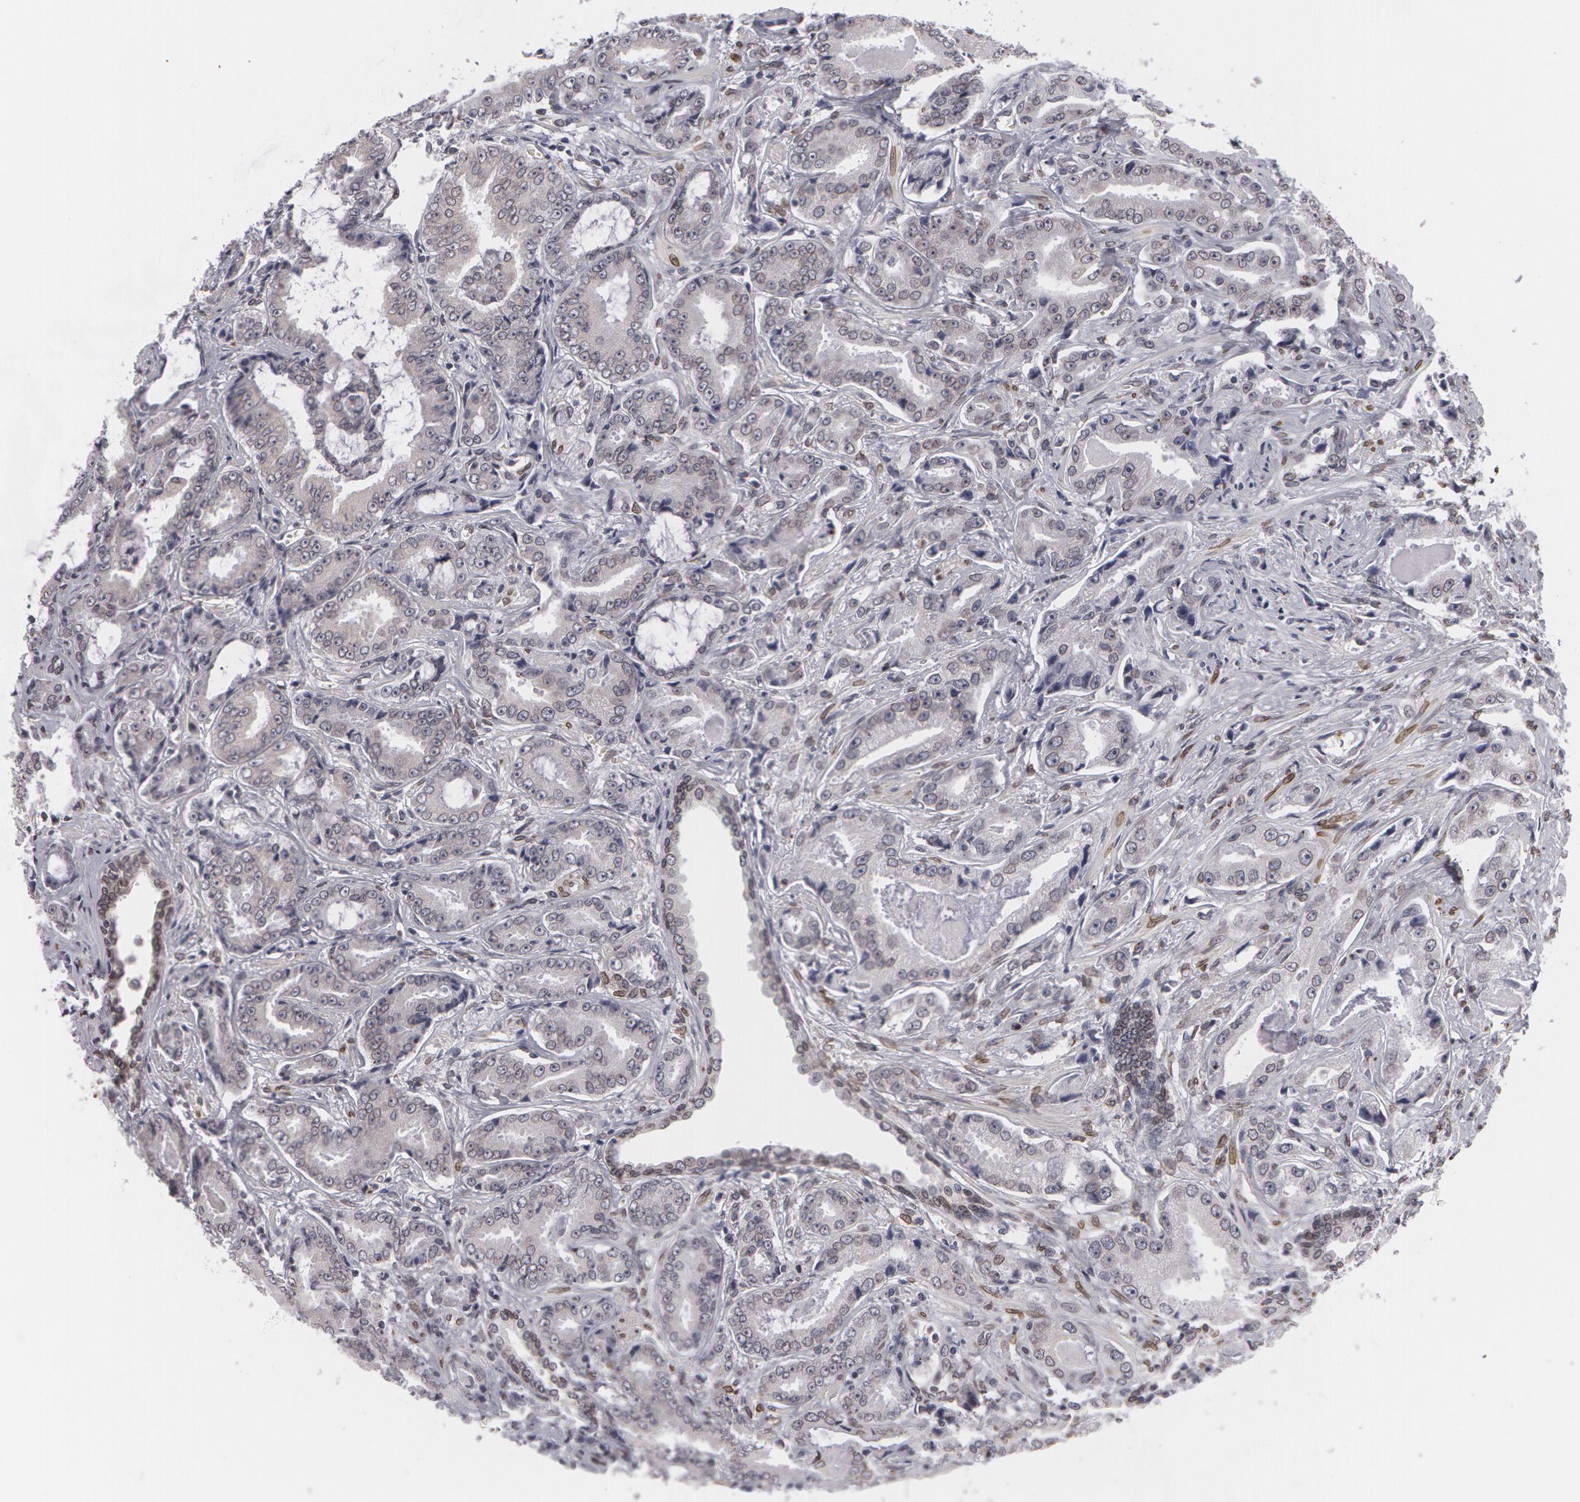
{"staining": {"intensity": "negative", "quantity": "none", "location": "none"}, "tissue": "prostate cancer", "cell_type": "Tumor cells", "image_type": "cancer", "snomed": [{"axis": "morphology", "description": "Adenocarcinoma, Low grade"}, {"axis": "topography", "description": "Prostate"}], "caption": "A high-resolution histopathology image shows immunohistochemistry staining of prostate cancer, which exhibits no significant positivity in tumor cells. (Stains: DAB (3,3'-diaminobenzidine) IHC with hematoxylin counter stain, Microscopy: brightfield microscopy at high magnification).", "gene": "EMD", "patient": {"sex": "male", "age": 65}}